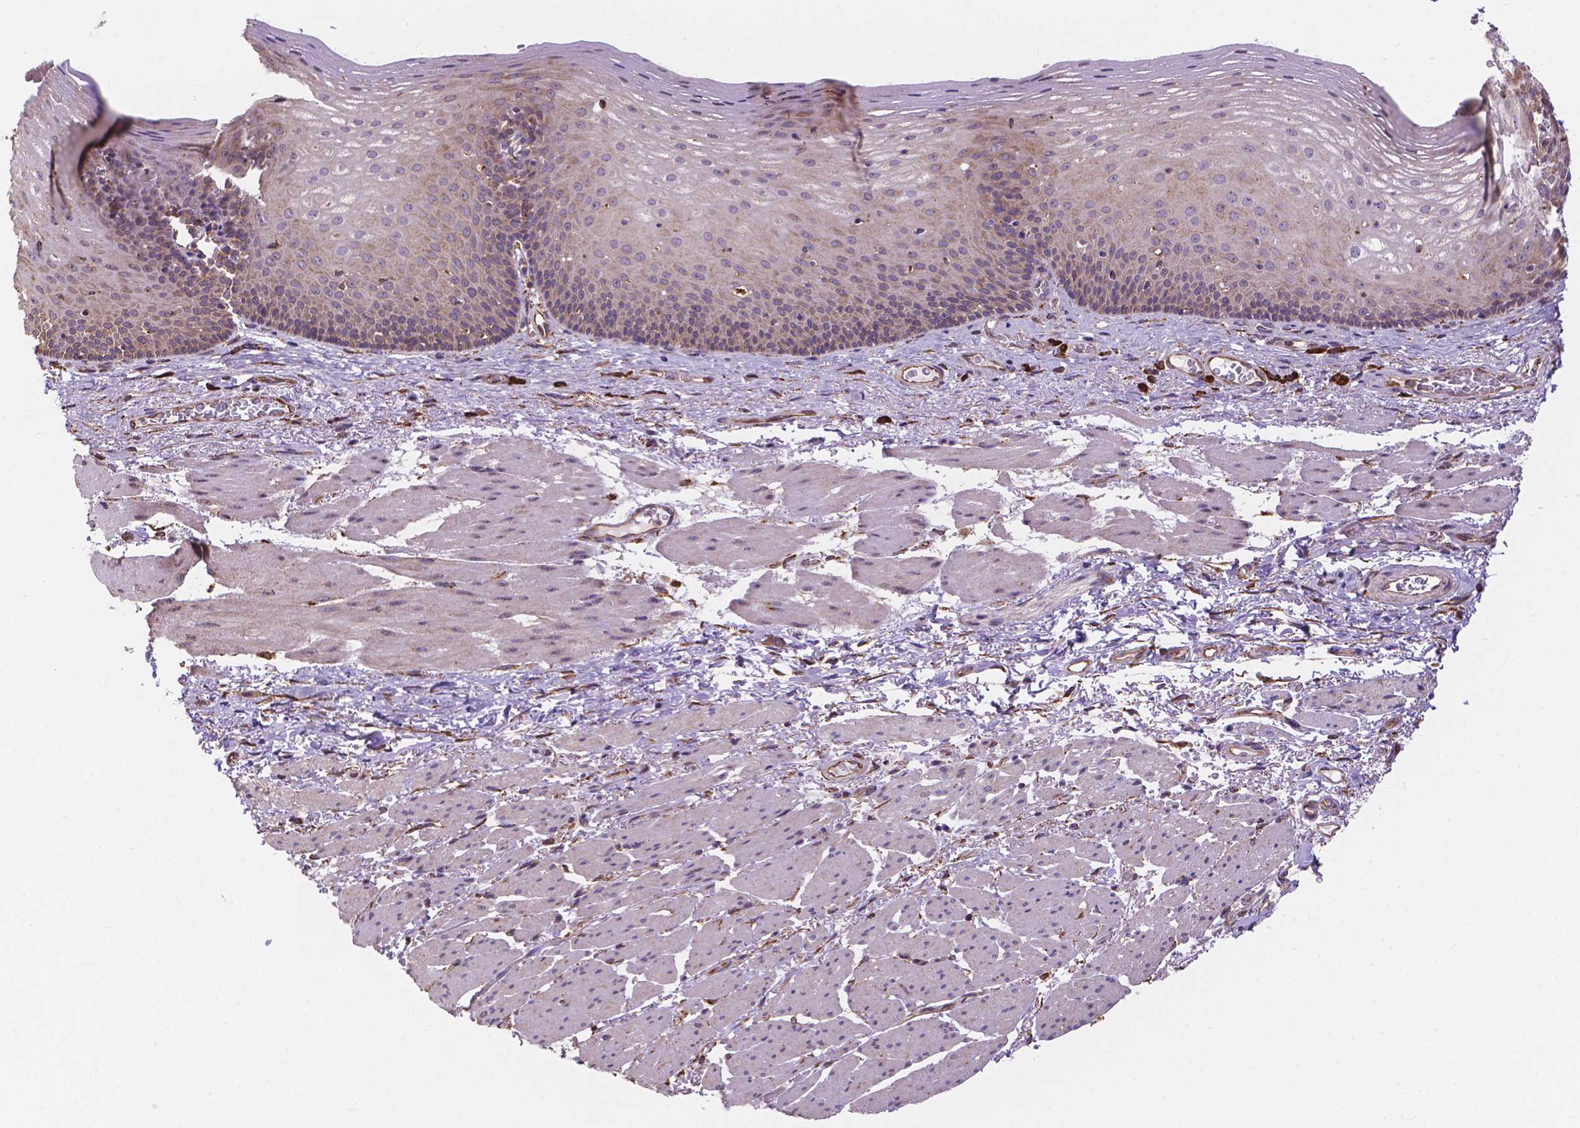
{"staining": {"intensity": "weak", "quantity": "<25%", "location": "cytoplasmic/membranous"}, "tissue": "esophagus", "cell_type": "Squamous epithelial cells", "image_type": "normal", "snomed": [{"axis": "morphology", "description": "Normal tissue, NOS"}, {"axis": "topography", "description": "Esophagus"}], "caption": "The image demonstrates no significant staining in squamous epithelial cells of esophagus.", "gene": "IPO11", "patient": {"sex": "male", "age": 76}}